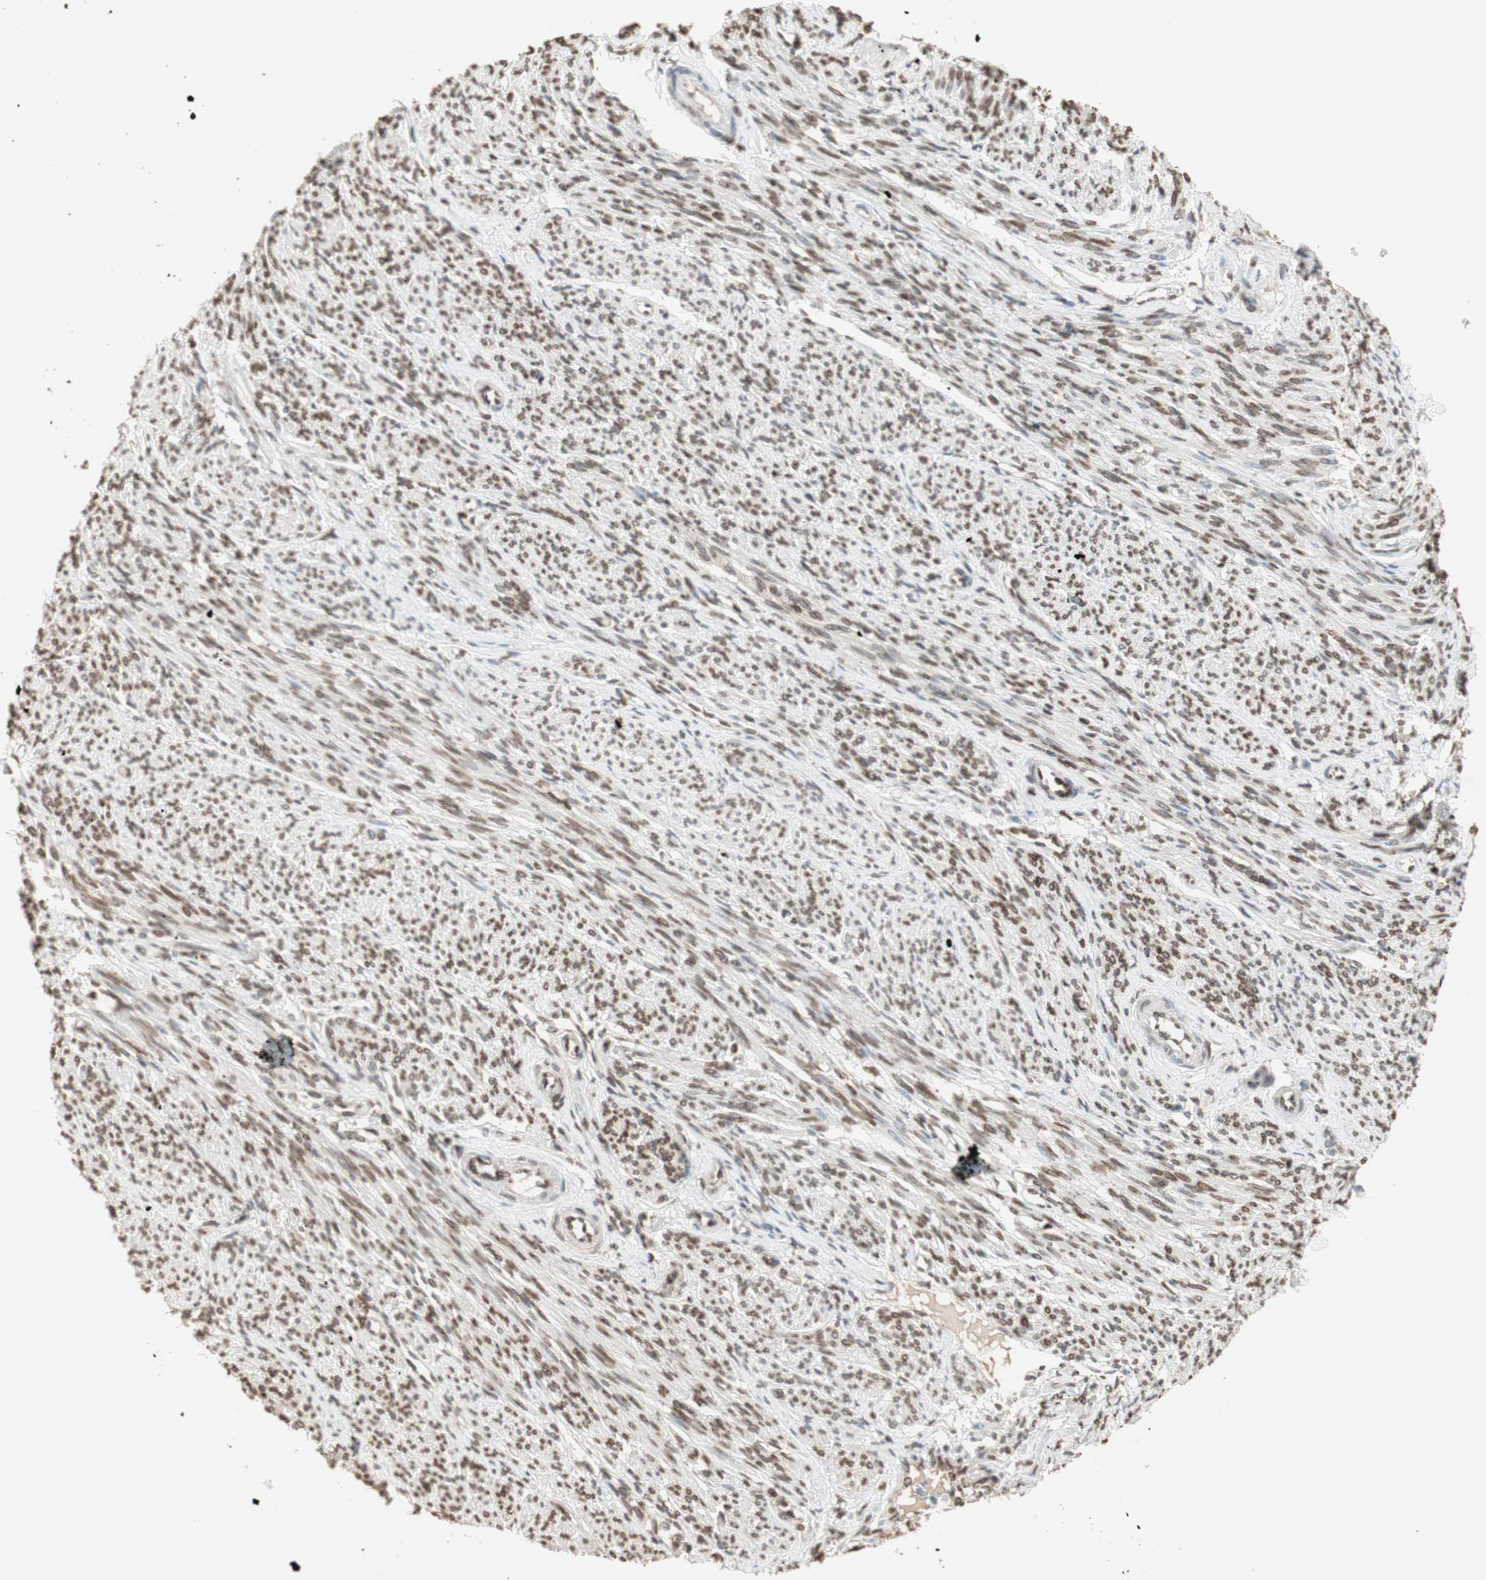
{"staining": {"intensity": "moderate", "quantity": ">75%", "location": "cytoplasmic/membranous,nuclear"}, "tissue": "smooth muscle", "cell_type": "Smooth muscle cells", "image_type": "normal", "snomed": [{"axis": "morphology", "description": "Normal tissue, NOS"}, {"axis": "topography", "description": "Smooth muscle"}], "caption": "Smooth muscle cells display medium levels of moderate cytoplasmic/membranous,nuclear expression in about >75% of cells in normal smooth muscle.", "gene": "TMPO", "patient": {"sex": "female", "age": 65}}